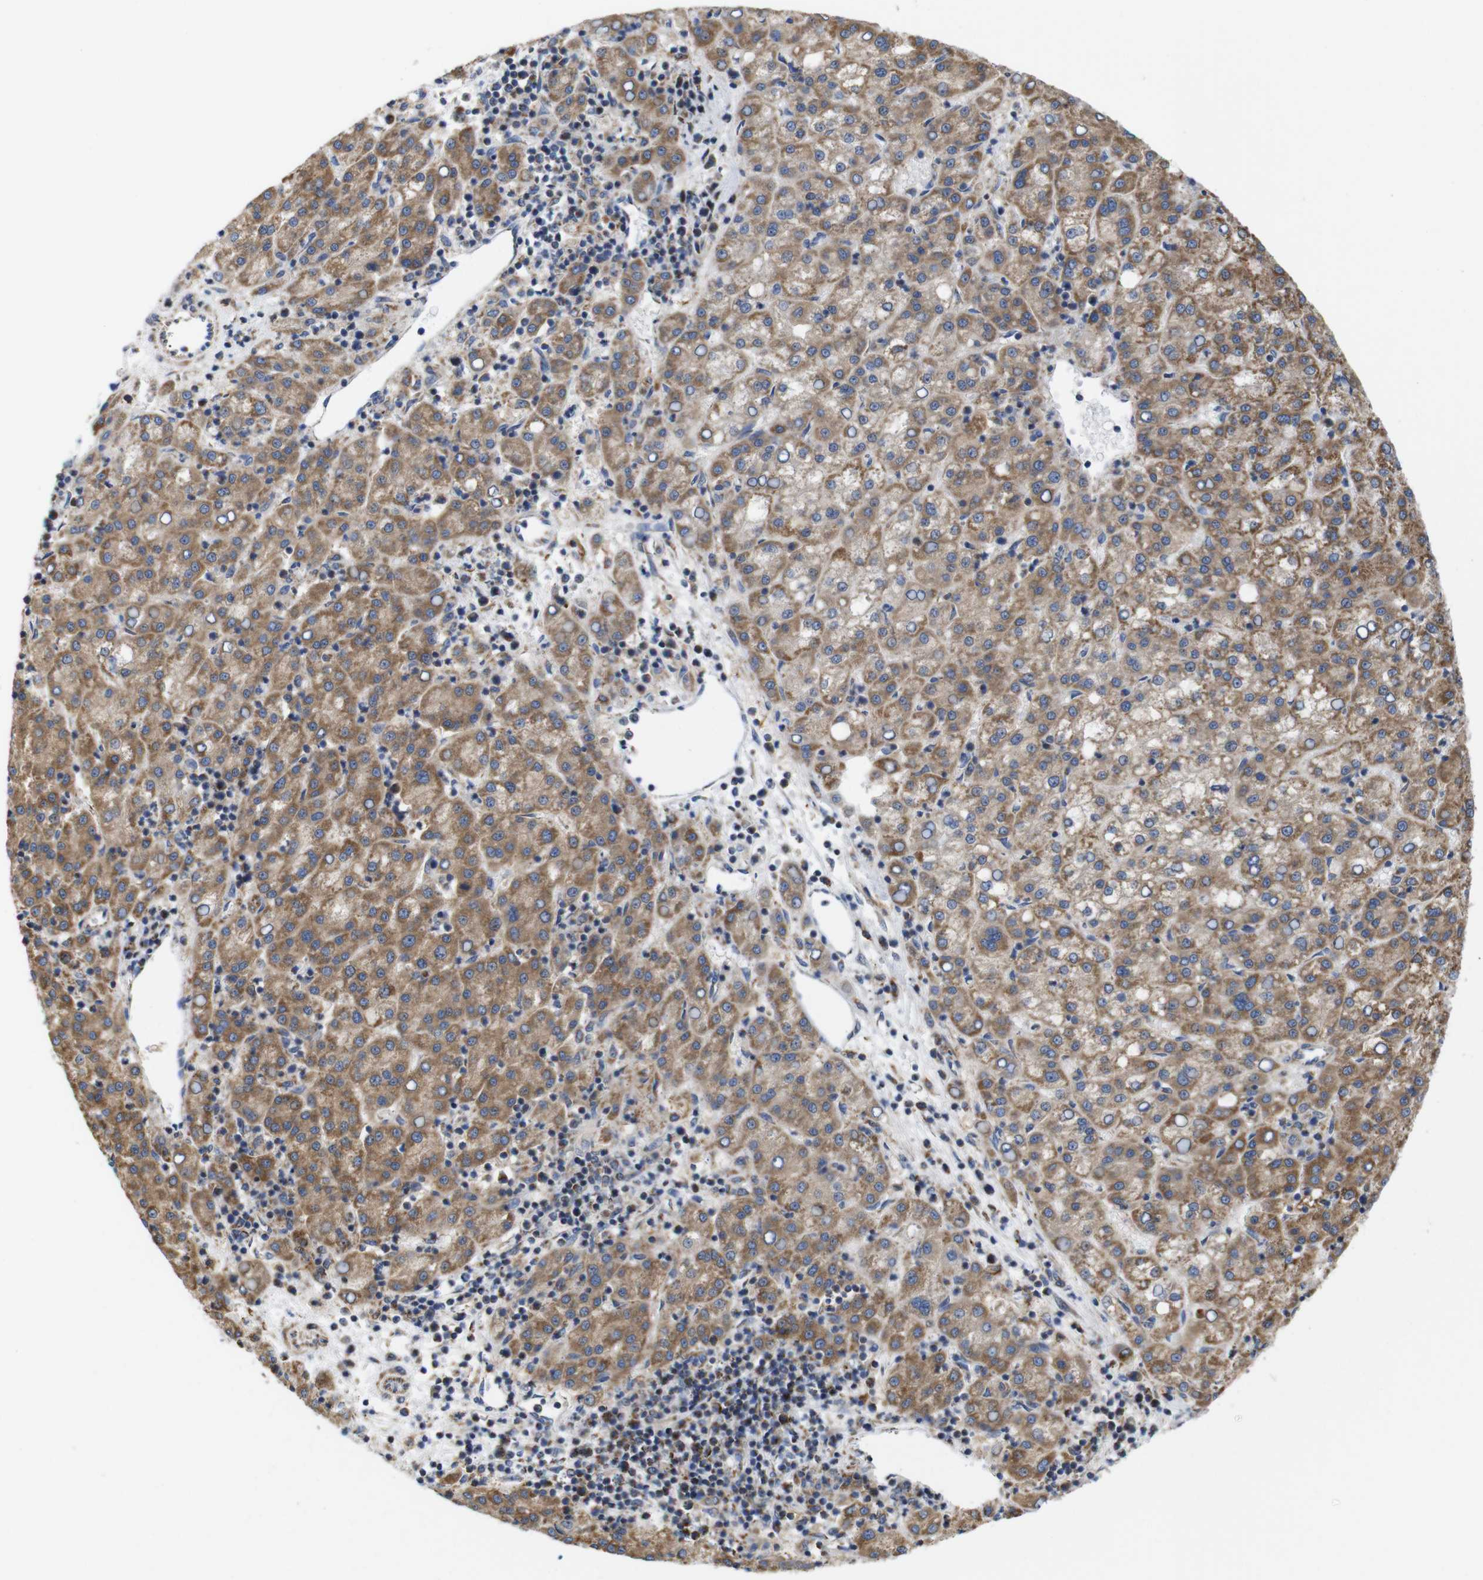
{"staining": {"intensity": "moderate", "quantity": ">75%", "location": "cytoplasmic/membranous"}, "tissue": "liver cancer", "cell_type": "Tumor cells", "image_type": "cancer", "snomed": [{"axis": "morphology", "description": "Carcinoma, Hepatocellular, NOS"}, {"axis": "topography", "description": "Liver"}], "caption": "Protein expression by immunohistochemistry (IHC) exhibits moderate cytoplasmic/membranous expression in approximately >75% of tumor cells in liver cancer (hepatocellular carcinoma). Using DAB (brown) and hematoxylin (blue) stains, captured at high magnification using brightfield microscopy.", "gene": "FAM171B", "patient": {"sex": "female", "age": 58}}